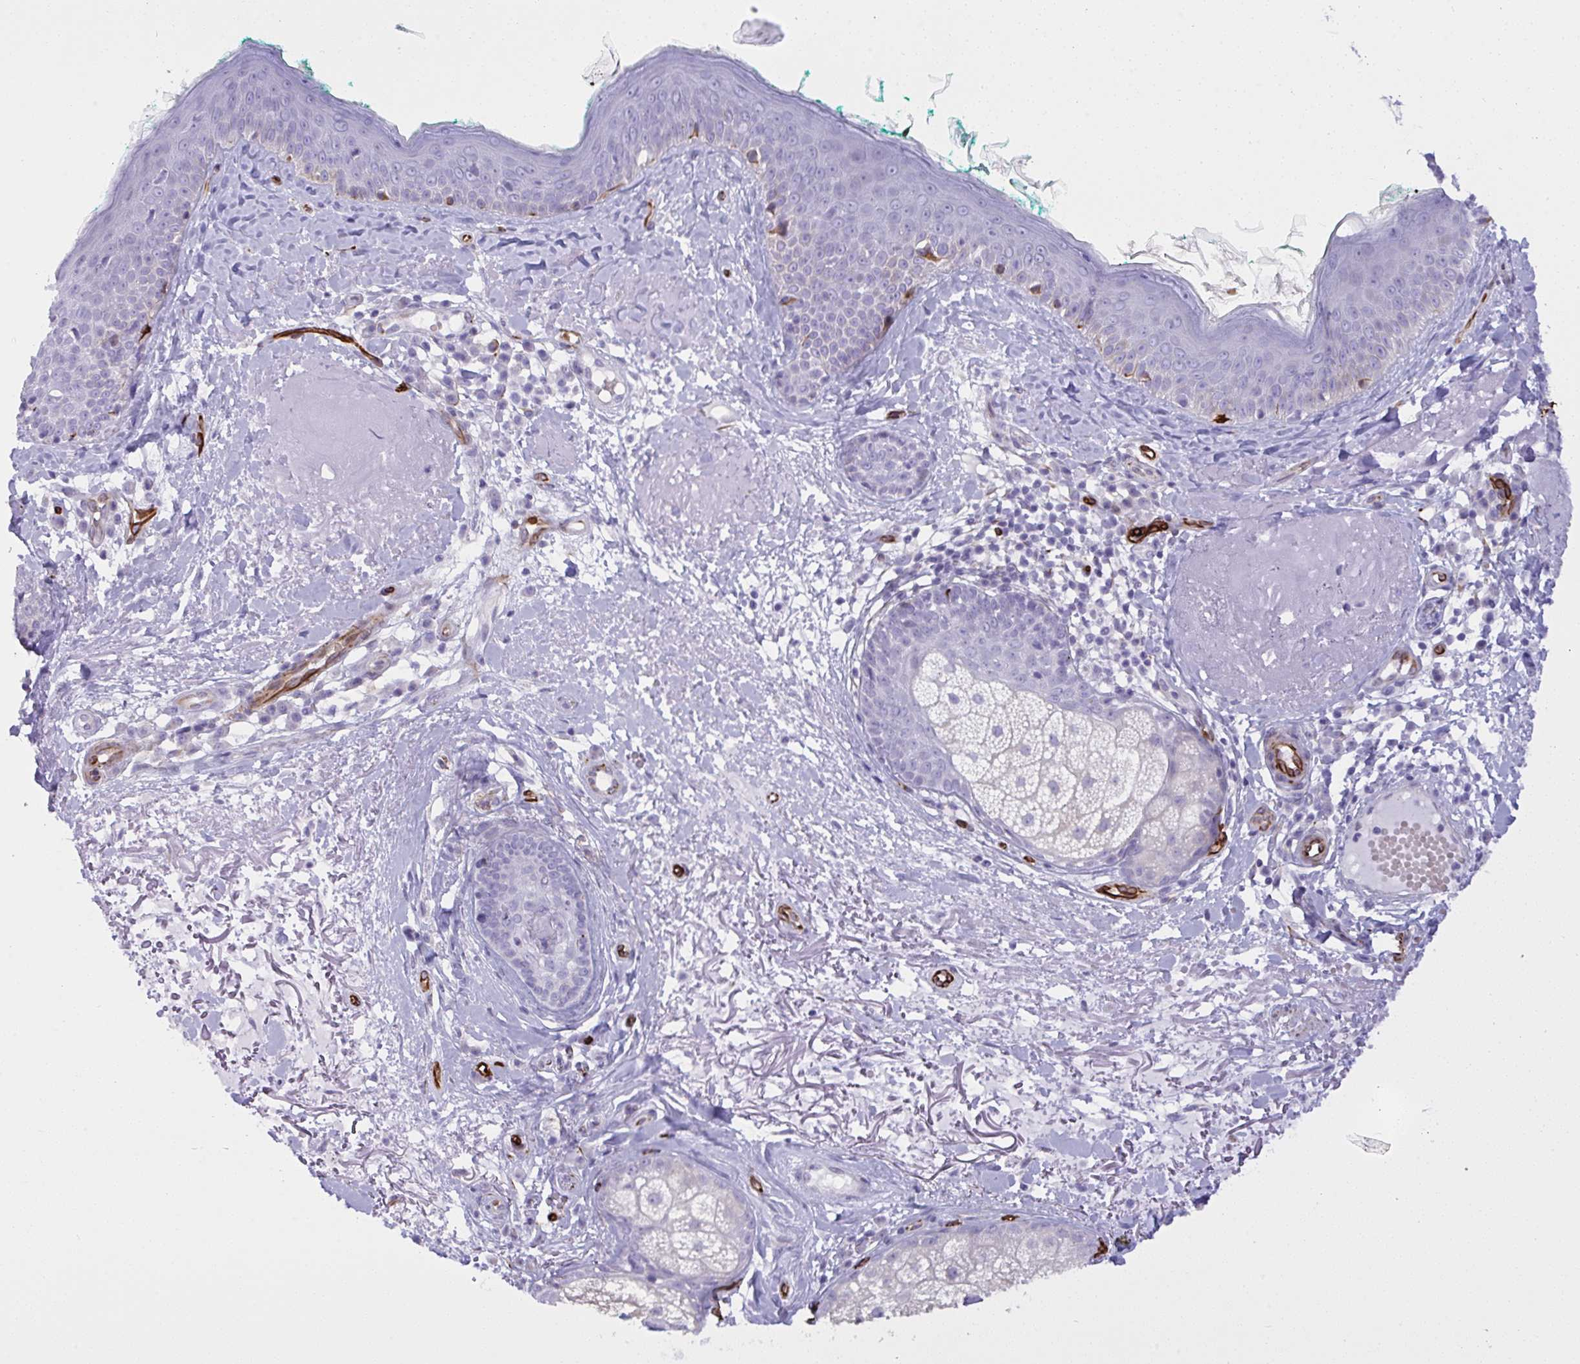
{"staining": {"intensity": "negative", "quantity": "none", "location": "none"}, "tissue": "skin", "cell_type": "Fibroblasts", "image_type": "normal", "snomed": [{"axis": "morphology", "description": "Normal tissue, NOS"}, {"axis": "topography", "description": "Skin"}], "caption": "Immunohistochemistry image of unremarkable skin stained for a protein (brown), which shows no staining in fibroblasts. The staining was performed using DAB to visualize the protein expression in brown, while the nuclei were stained in blue with hematoxylin (Magnification: 20x).", "gene": "SLC35B1", "patient": {"sex": "male", "age": 73}}